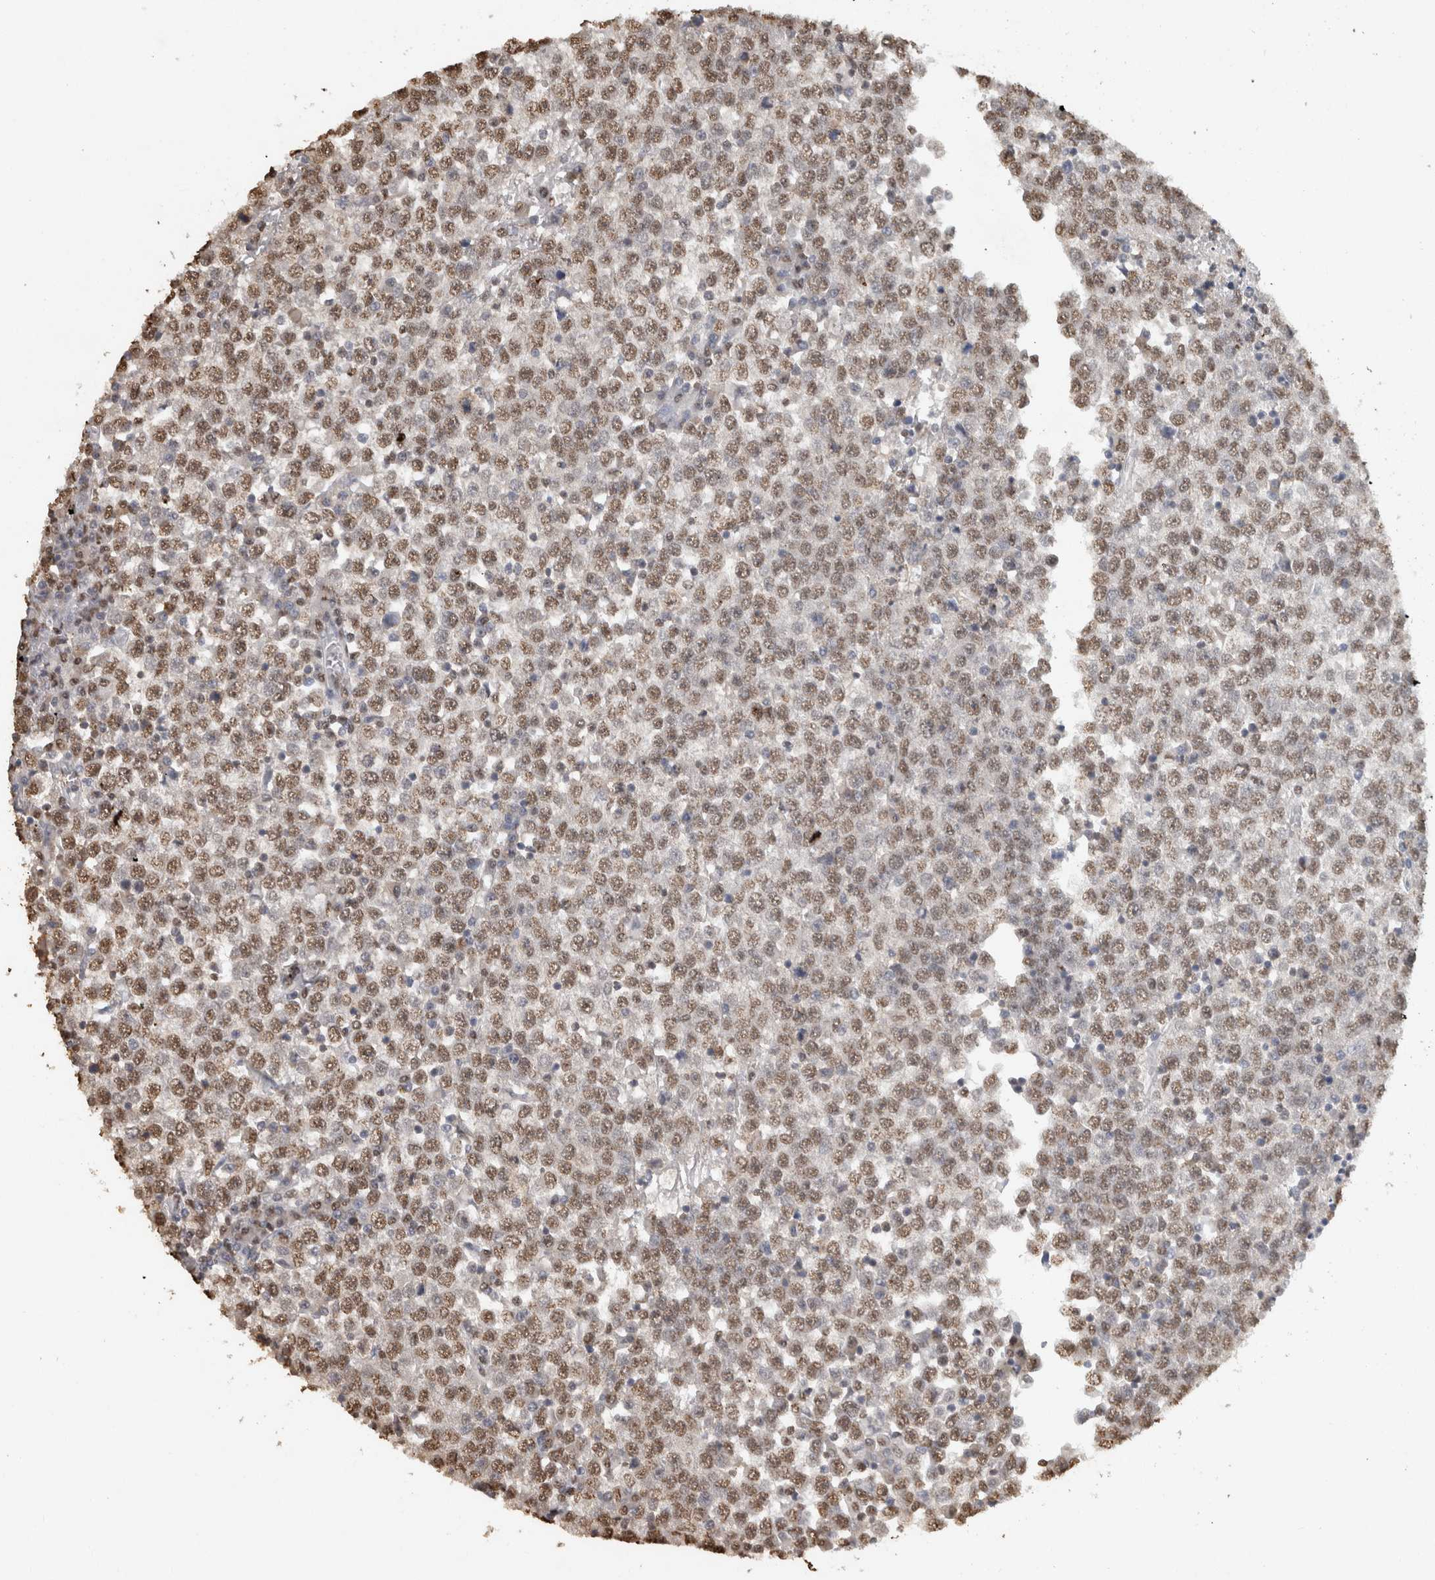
{"staining": {"intensity": "moderate", "quantity": ">75%", "location": "nuclear"}, "tissue": "testis cancer", "cell_type": "Tumor cells", "image_type": "cancer", "snomed": [{"axis": "morphology", "description": "Seminoma, NOS"}, {"axis": "topography", "description": "Testis"}], "caption": "Brown immunohistochemical staining in seminoma (testis) reveals moderate nuclear staining in approximately >75% of tumor cells. The protein of interest is stained brown, and the nuclei are stained in blue (DAB (3,3'-diaminobenzidine) IHC with brightfield microscopy, high magnification).", "gene": "HAND2", "patient": {"sex": "male", "age": 65}}